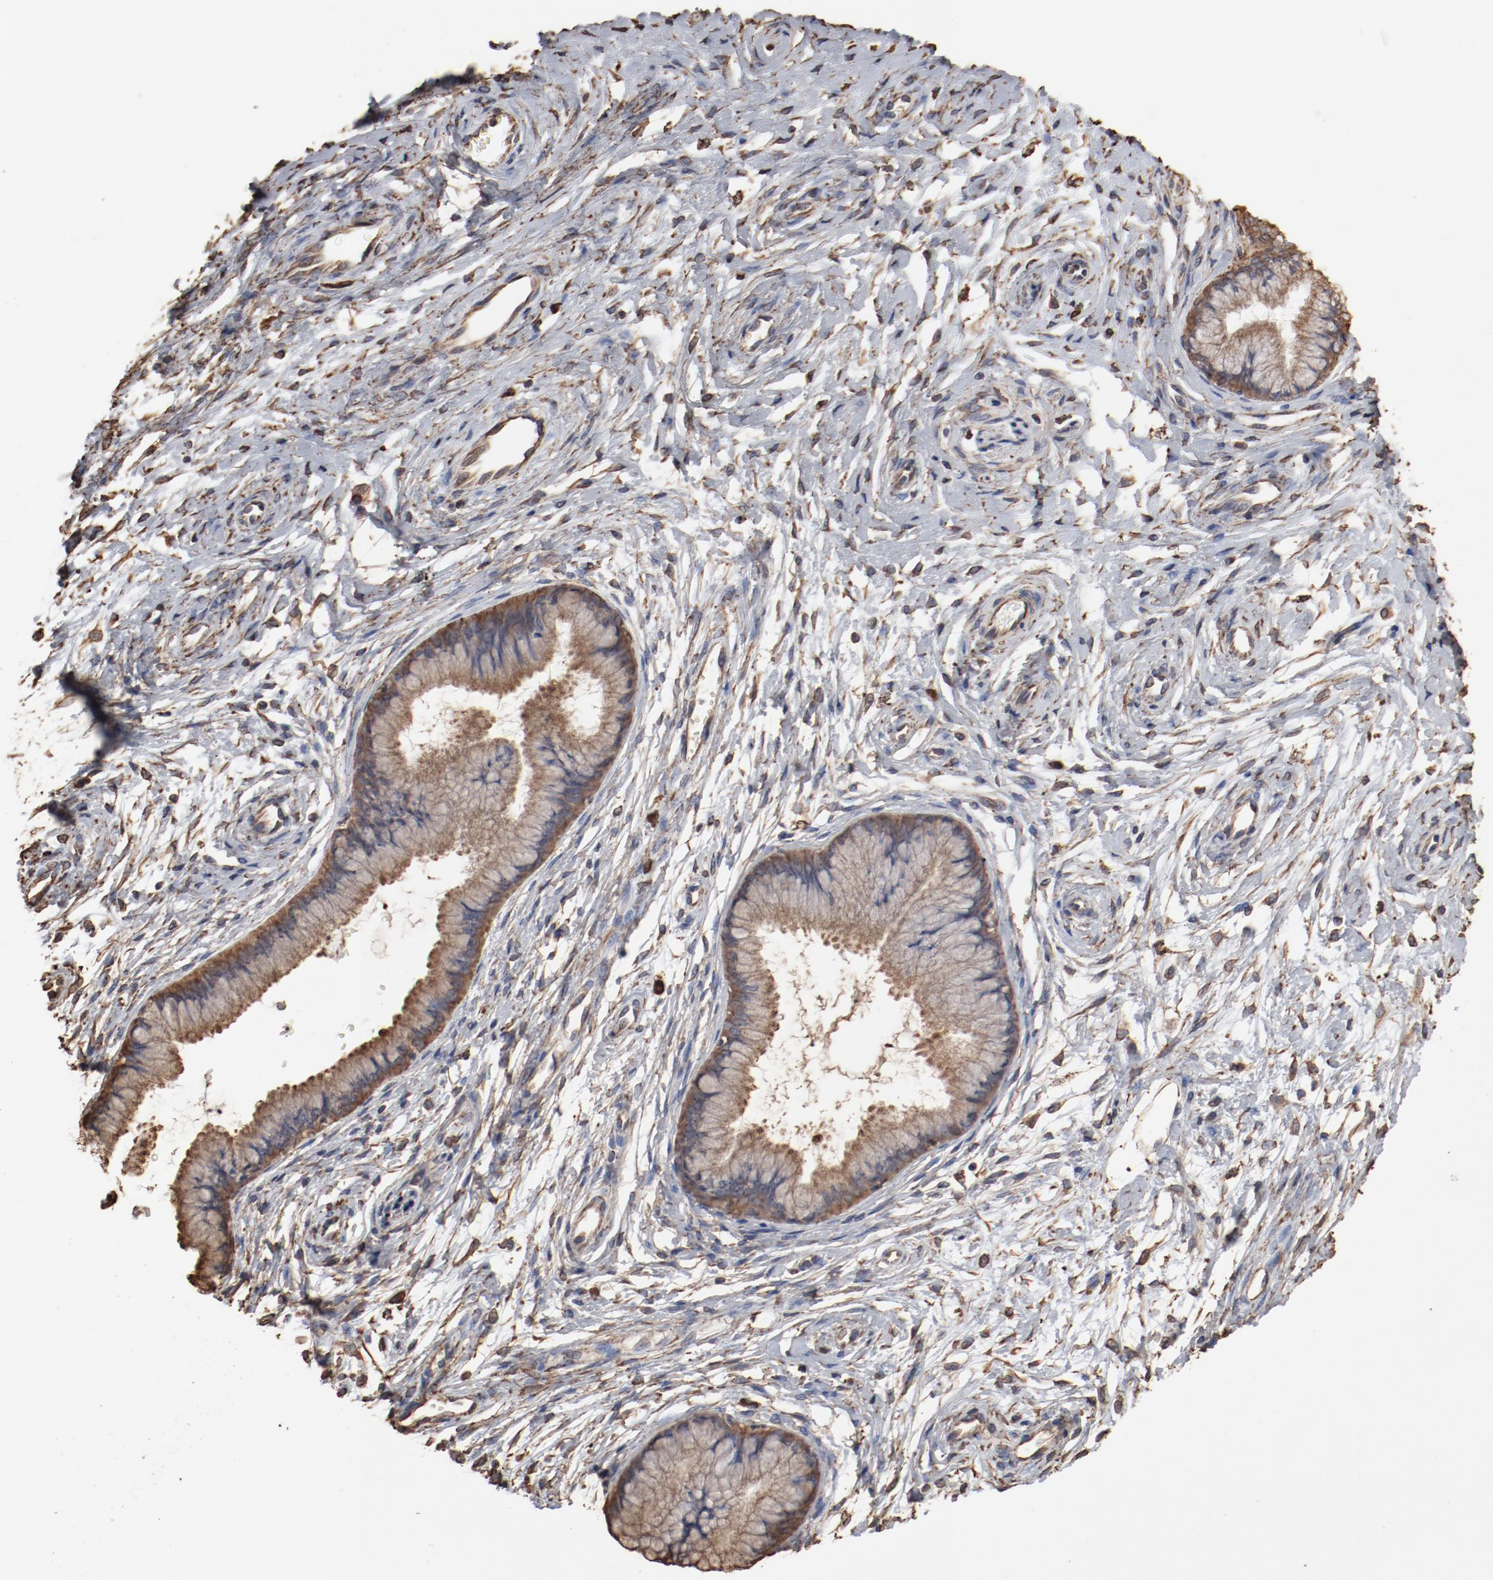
{"staining": {"intensity": "moderate", "quantity": ">75%", "location": "cytoplasmic/membranous"}, "tissue": "cervix", "cell_type": "Glandular cells", "image_type": "normal", "snomed": [{"axis": "morphology", "description": "Normal tissue, NOS"}, {"axis": "topography", "description": "Cervix"}], "caption": "A brown stain shows moderate cytoplasmic/membranous expression of a protein in glandular cells of normal cervix. The staining was performed using DAB, with brown indicating positive protein expression. Nuclei are stained blue with hematoxylin.", "gene": "PDIA3", "patient": {"sex": "female", "age": 39}}